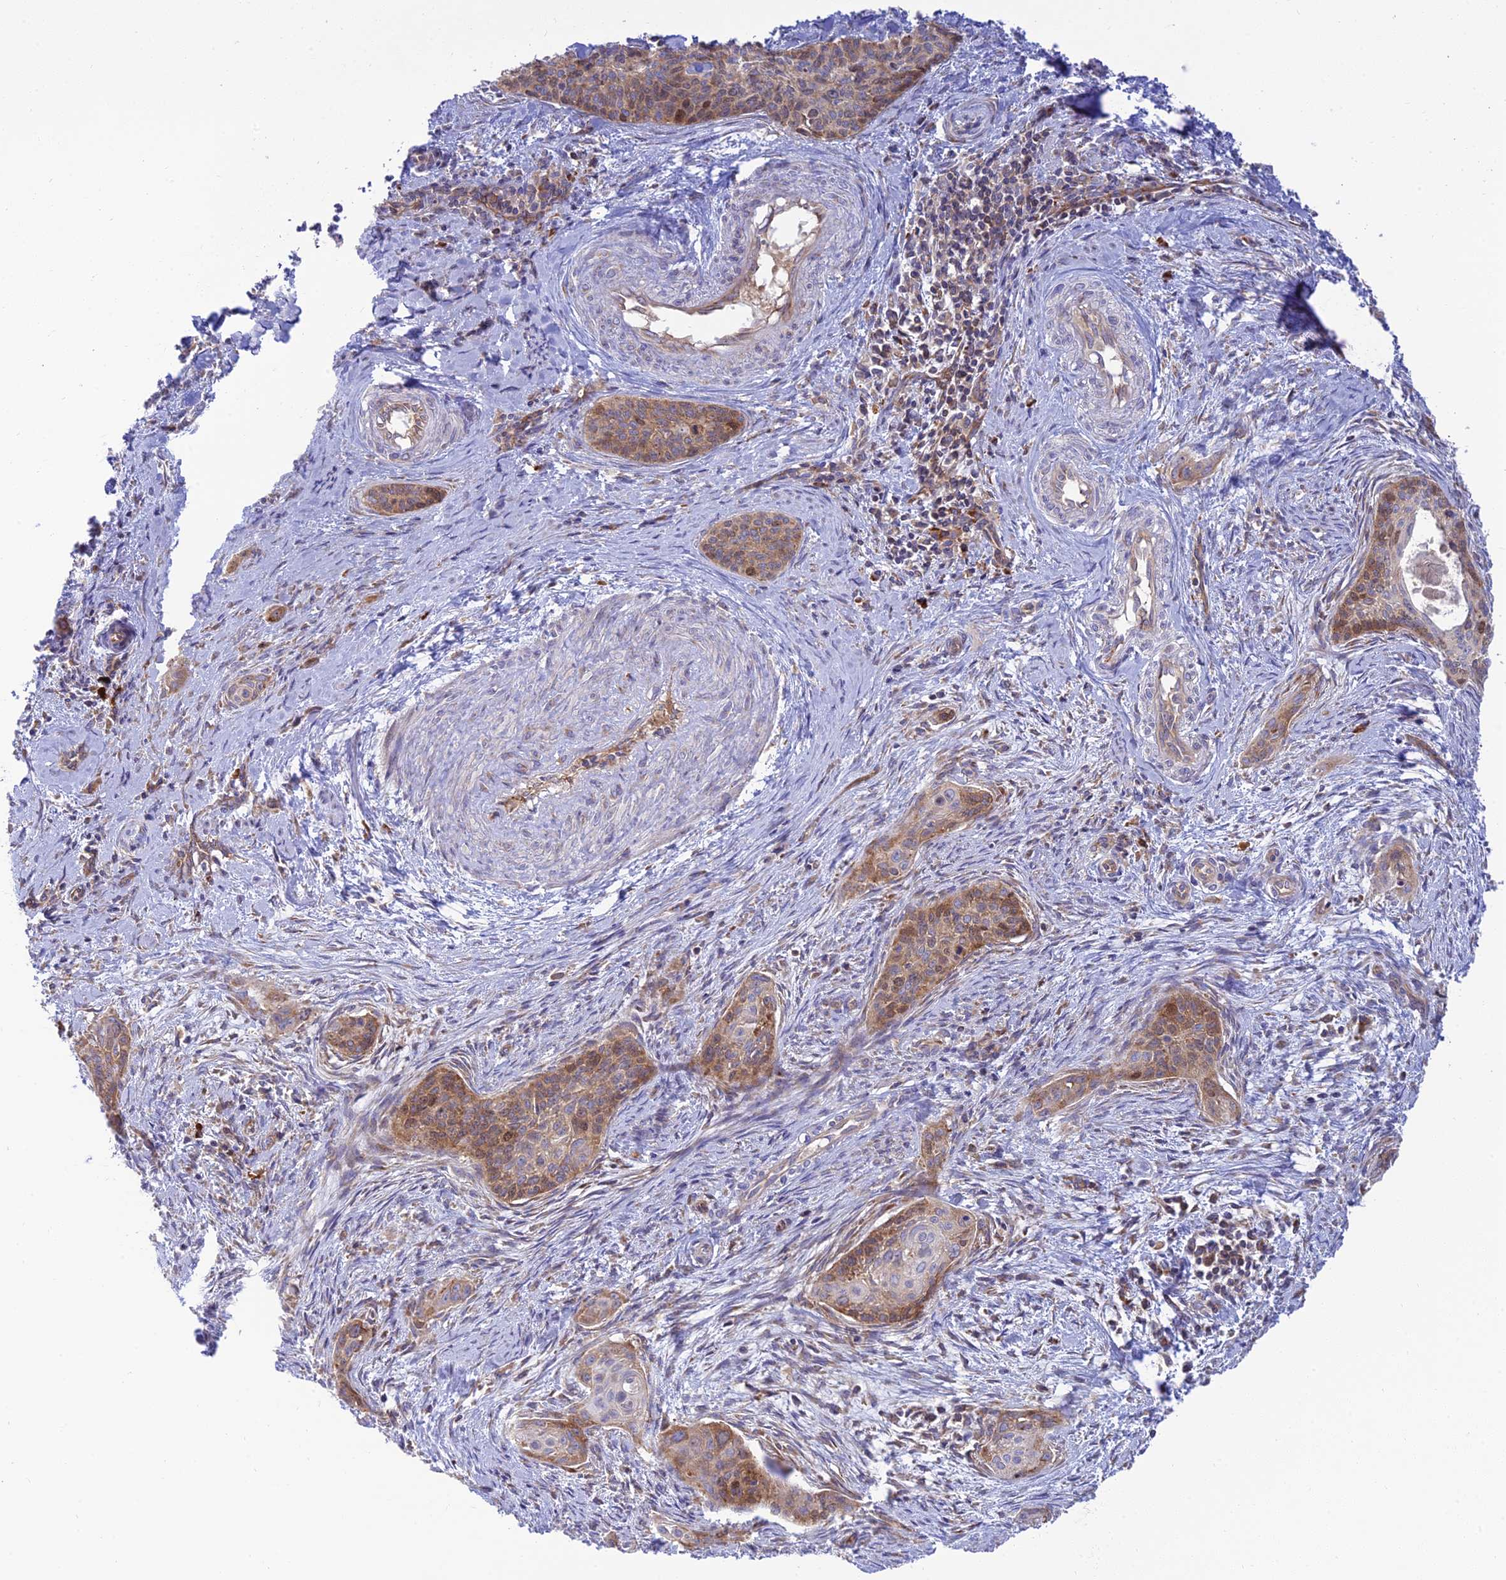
{"staining": {"intensity": "moderate", "quantity": "25%-75%", "location": "cytoplasmic/membranous,nuclear"}, "tissue": "cervical cancer", "cell_type": "Tumor cells", "image_type": "cancer", "snomed": [{"axis": "morphology", "description": "Squamous cell carcinoma, NOS"}, {"axis": "topography", "description": "Cervix"}], "caption": "Squamous cell carcinoma (cervical) stained with a protein marker reveals moderate staining in tumor cells.", "gene": "PIMREG", "patient": {"sex": "female", "age": 33}}